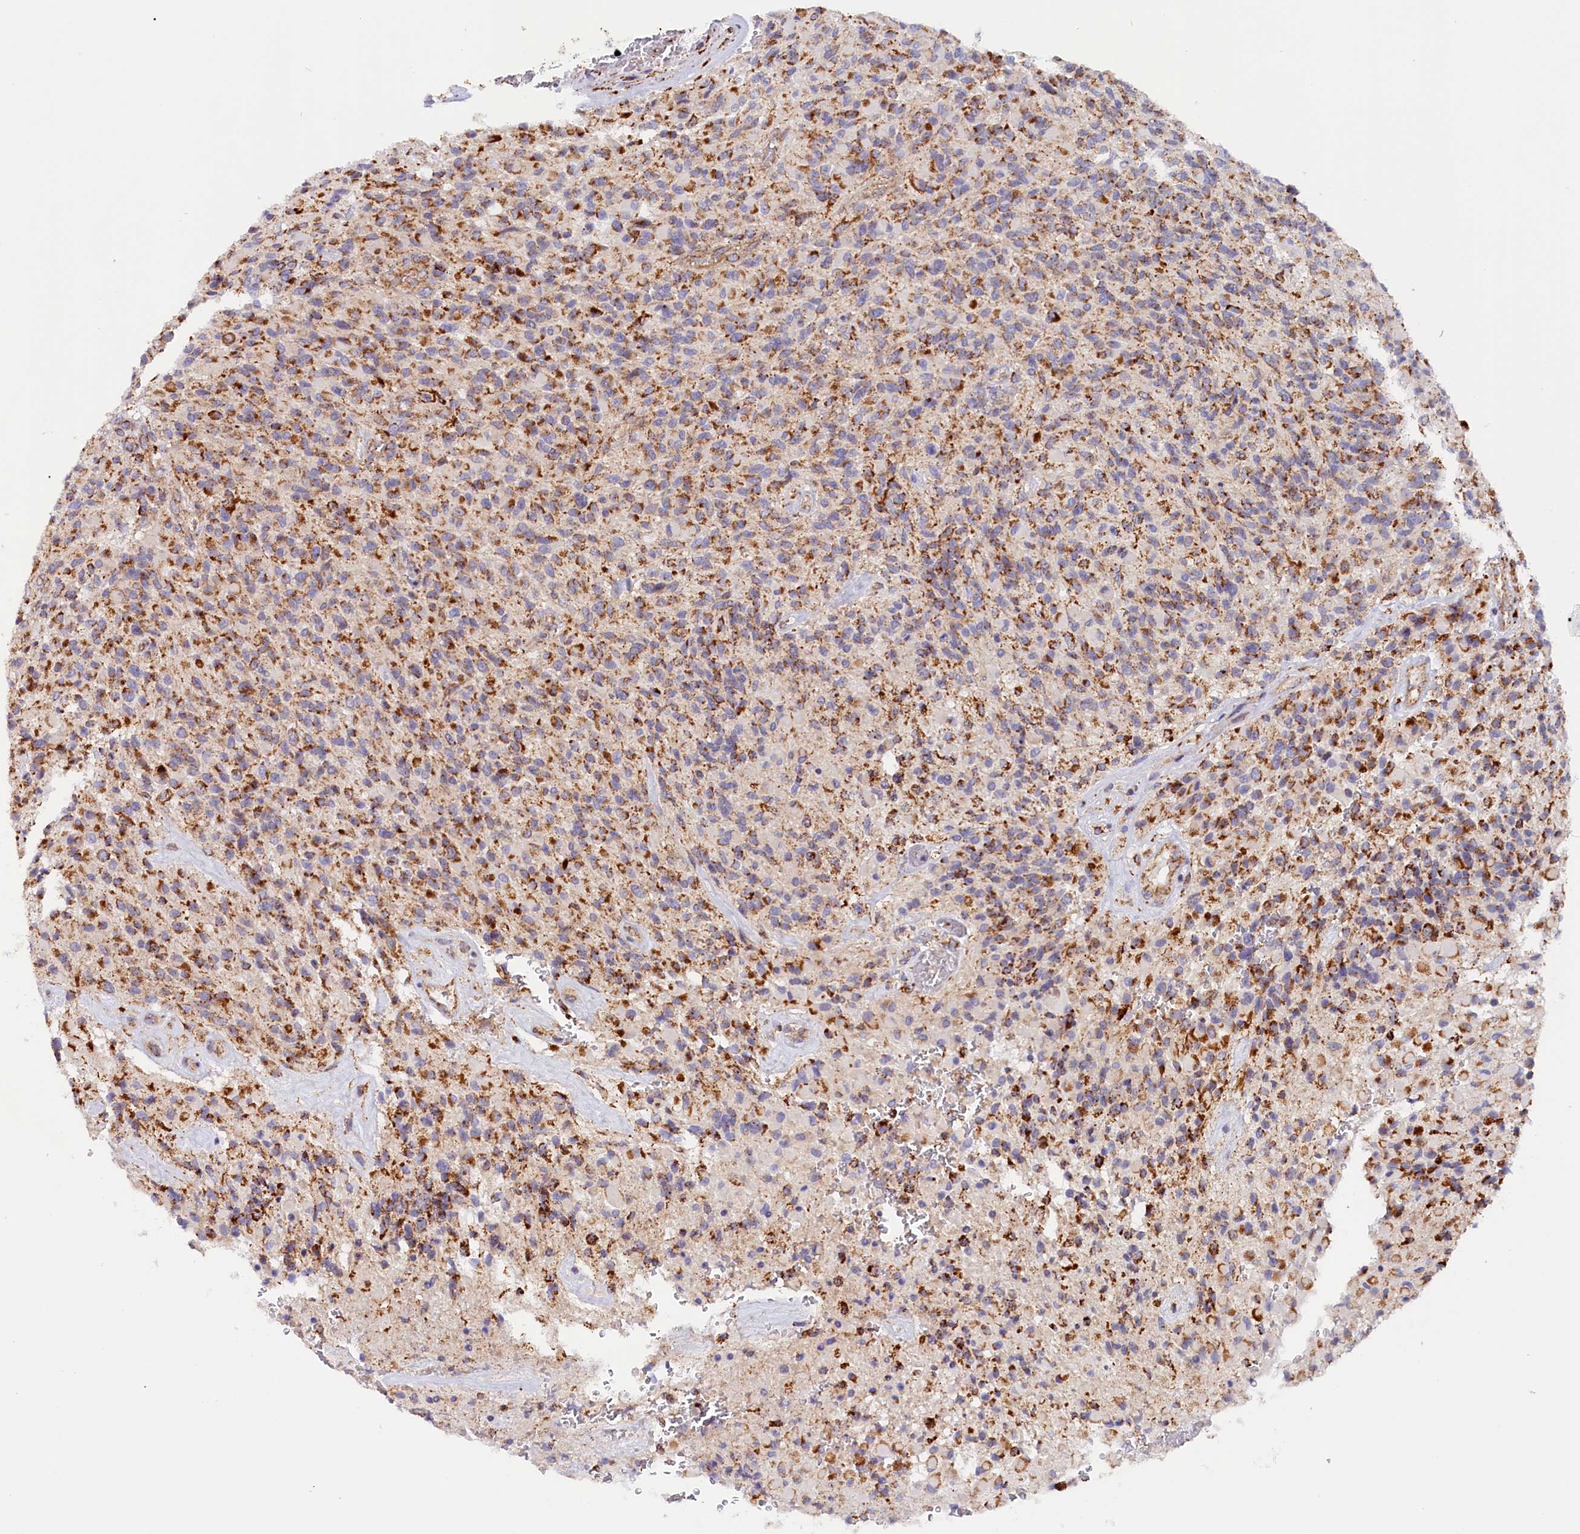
{"staining": {"intensity": "moderate", "quantity": ">75%", "location": "cytoplasmic/membranous"}, "tissue": "glioma", "cell_type": "Tumor cells", "image_type": "cancer", "snomed": [{"axis": "morphology", "description": "Glioma, malignant, High grade"}, {"axis": "topography", "description": "Brain"}], "caption": "A brown stain shows moderate cytoplasmic/membranous staining of a protein in human glioma tumor cells. (DAB IHC with brightfield microscopy, high magnification).", "gene": "AKTIP", "patient": {"sex": "male", "age": 71}}